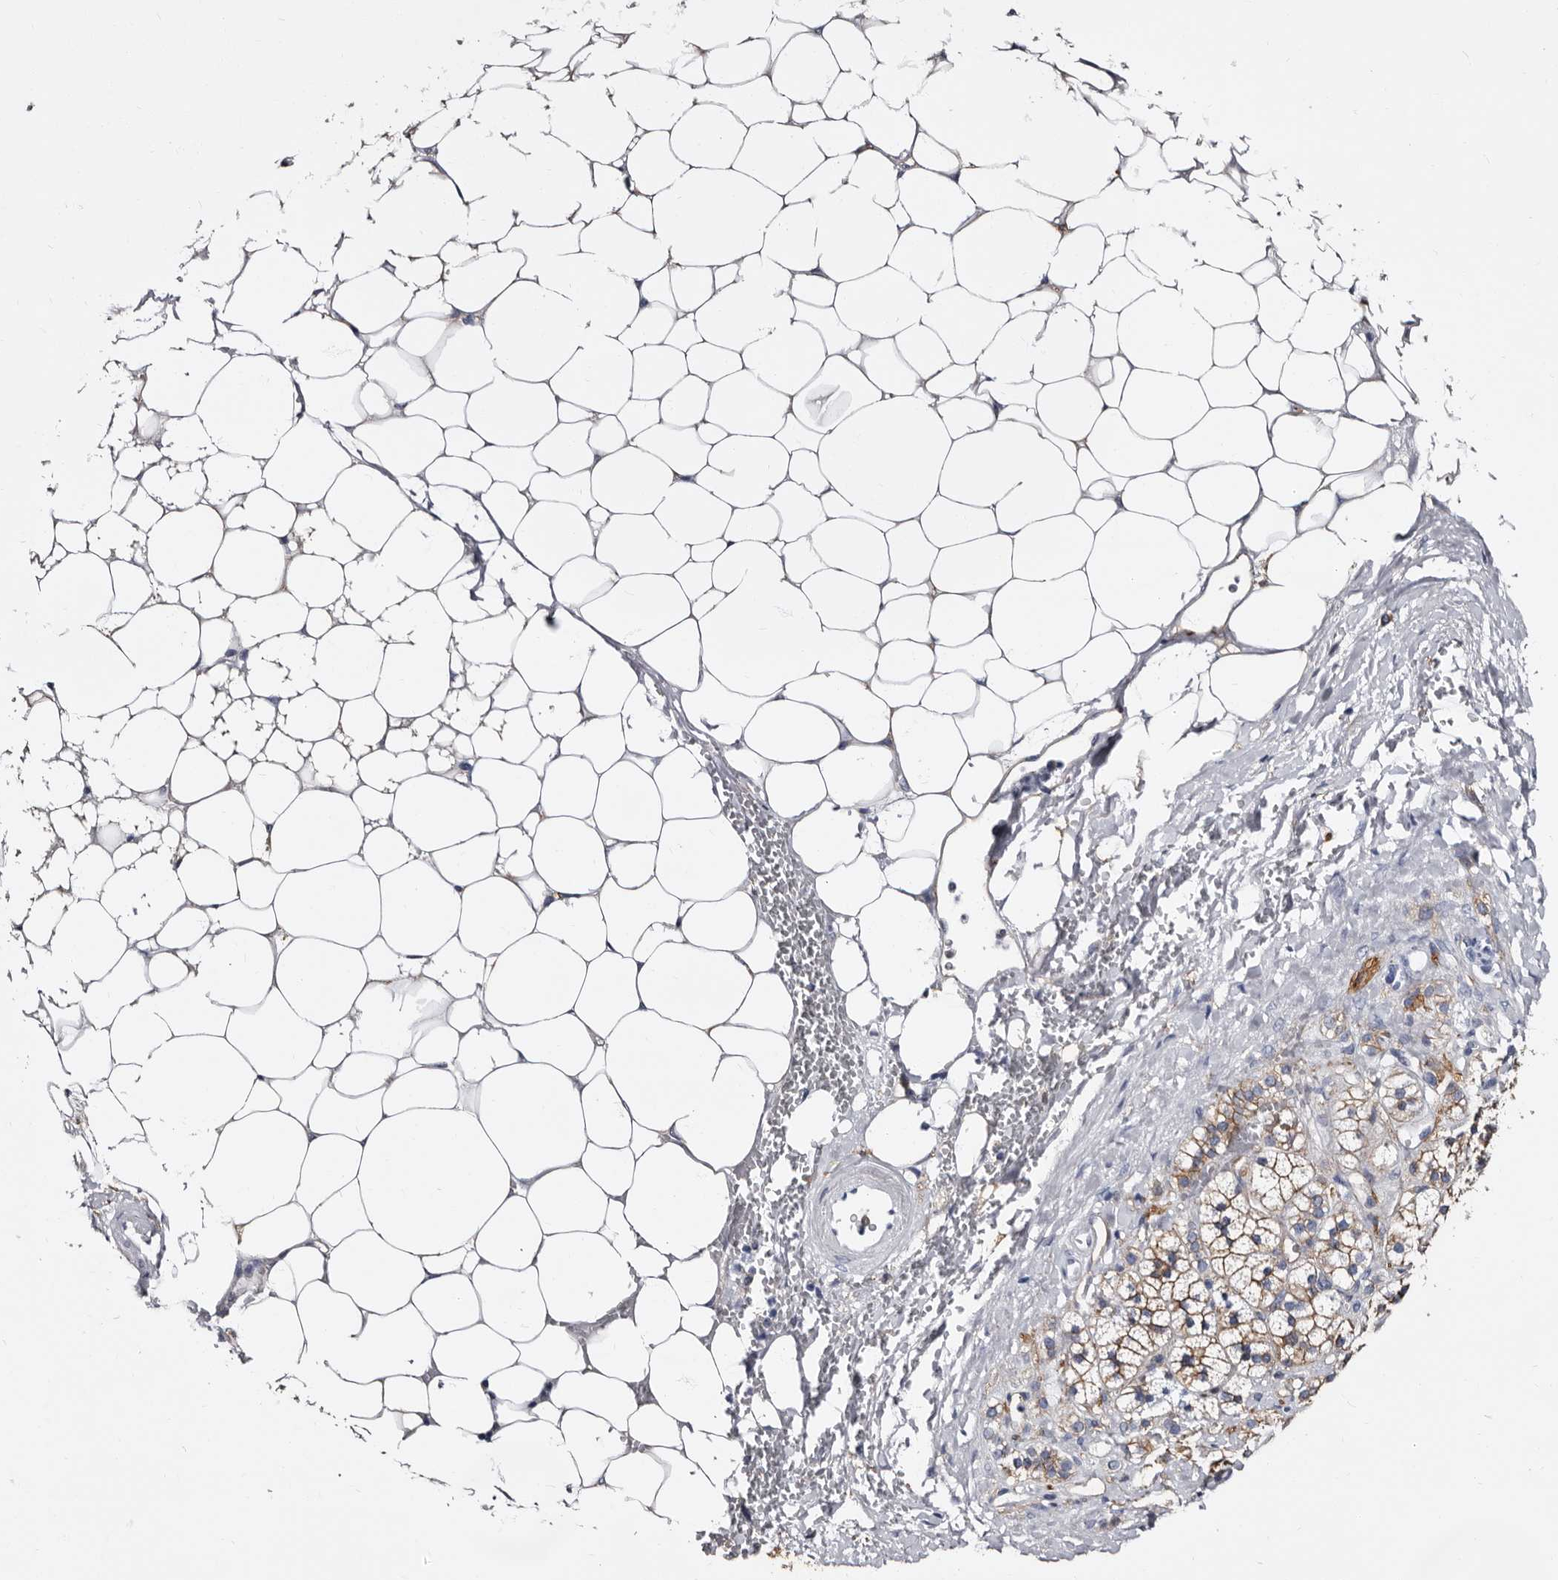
{"staining": {"intensity": "moderate", "quantity": ">75%", "location": "cytoplasmic/membranous"}, "tissue": "adrenal gland", "cell_type": "Glandular cells", "image_type": "normal", "snomed": [{"axis": "morphology", "description": "Normal tissue, NOS"}, {"axis": "topography", "description": "Adrenal gland"}], "caption": "Glandular cells demonstrate moderate cytoplasmic/membranous positivity in approximately >75% of cells in unremarkable adrenal gland.", "gene": "EPB41L3", "patient": {"sex": "male", "age": 56}}